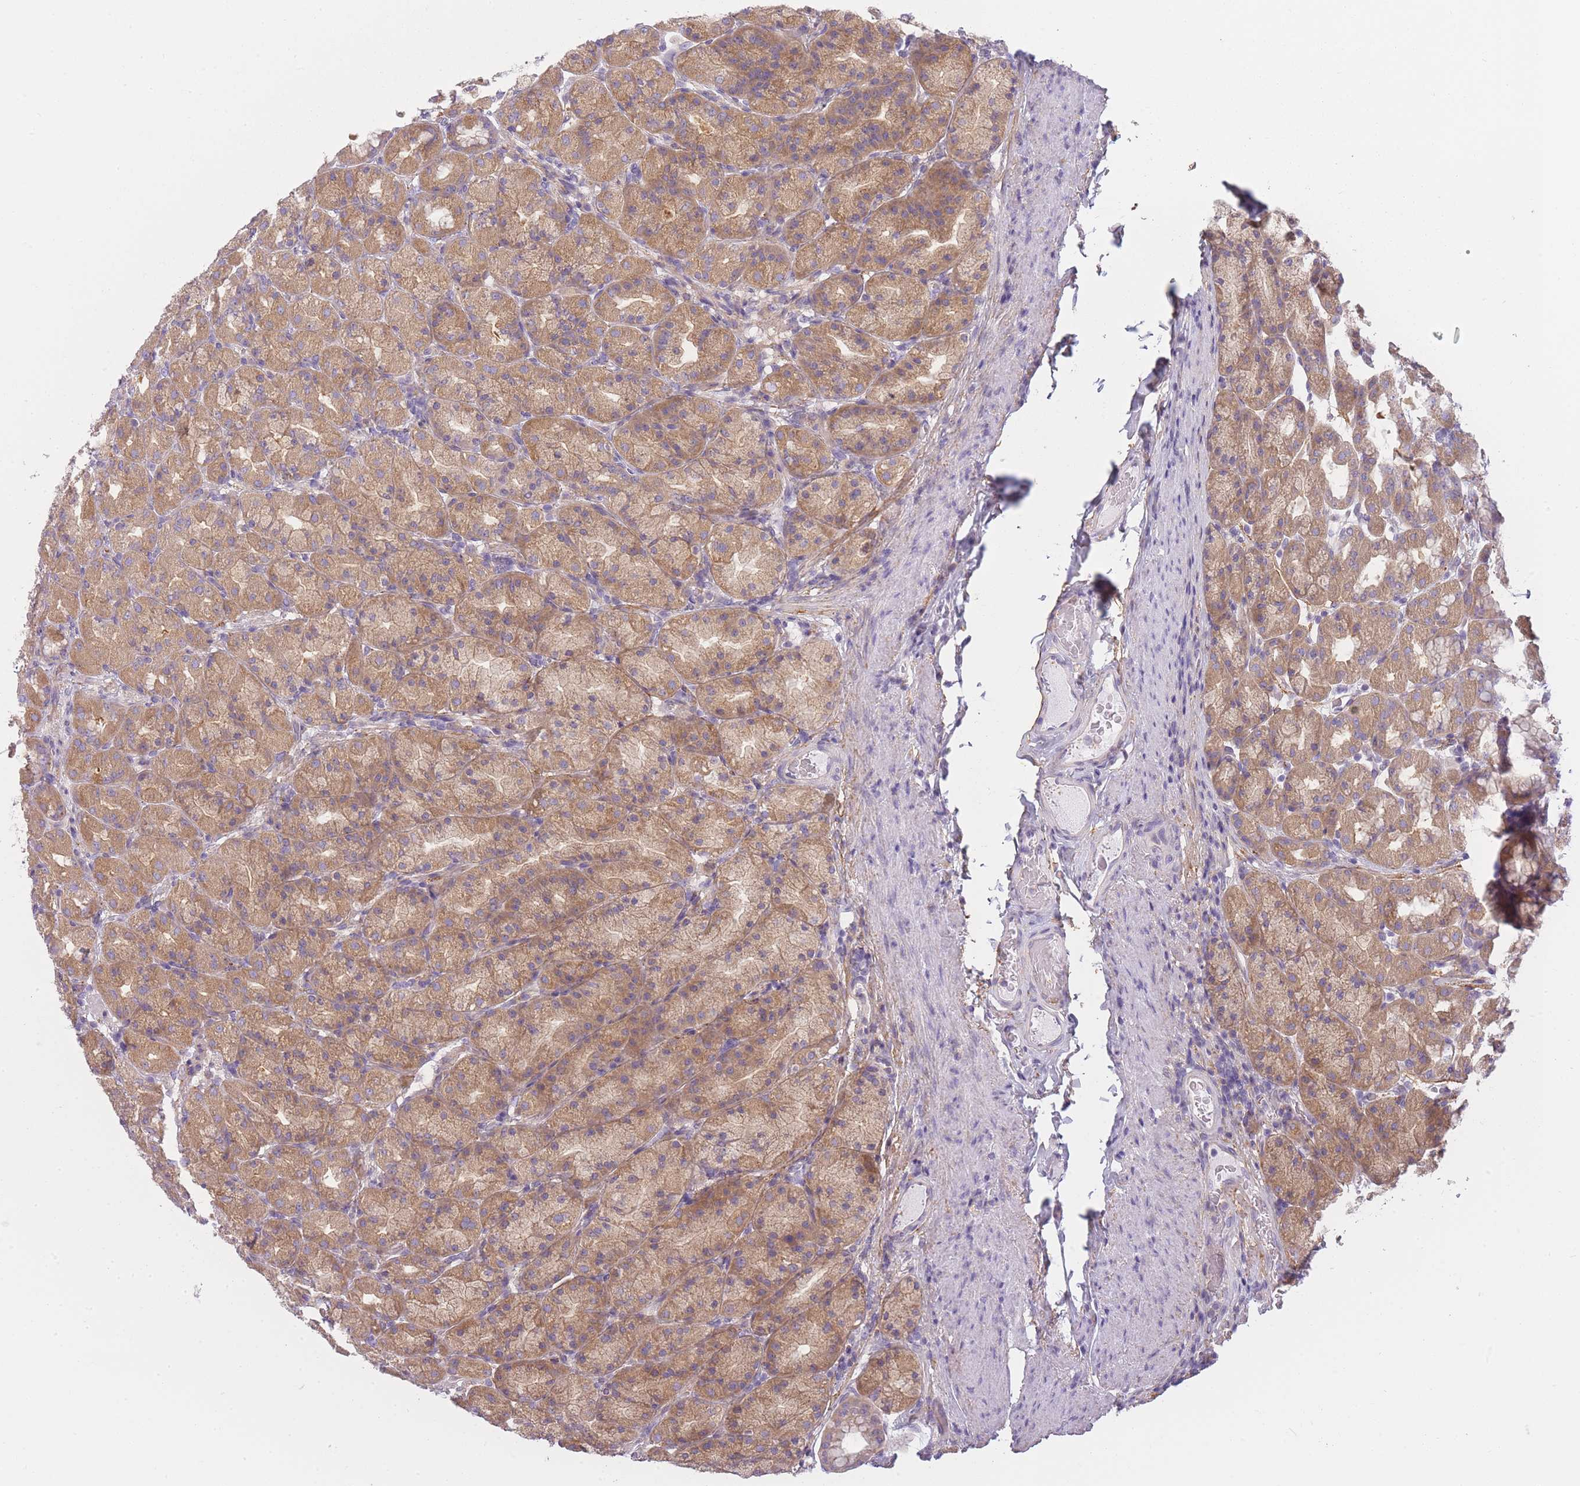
{"staining": {"intensity": "moderate", "quantity": ">75%", "location": "cytoplasmic/membranous"}, "tissue": "stomach", "cell_type": "Glandular cells", "image_type": "normal", "snomed": [{"axis": "morphology", "description": "Normal tissue, NOS"}, {"axis": "topography", "description": "Stomach, upper"}, {"axis": "topography", "description": "Stomach"}], "caption": "Brown immunohistochemical staining in benign human stomach demonstrates moderate cytoplasmic/membranous staining in approximately >75% of glandular cells.", "gene": "AP3M1", "patient": {"sex": "male", "age": 68}}